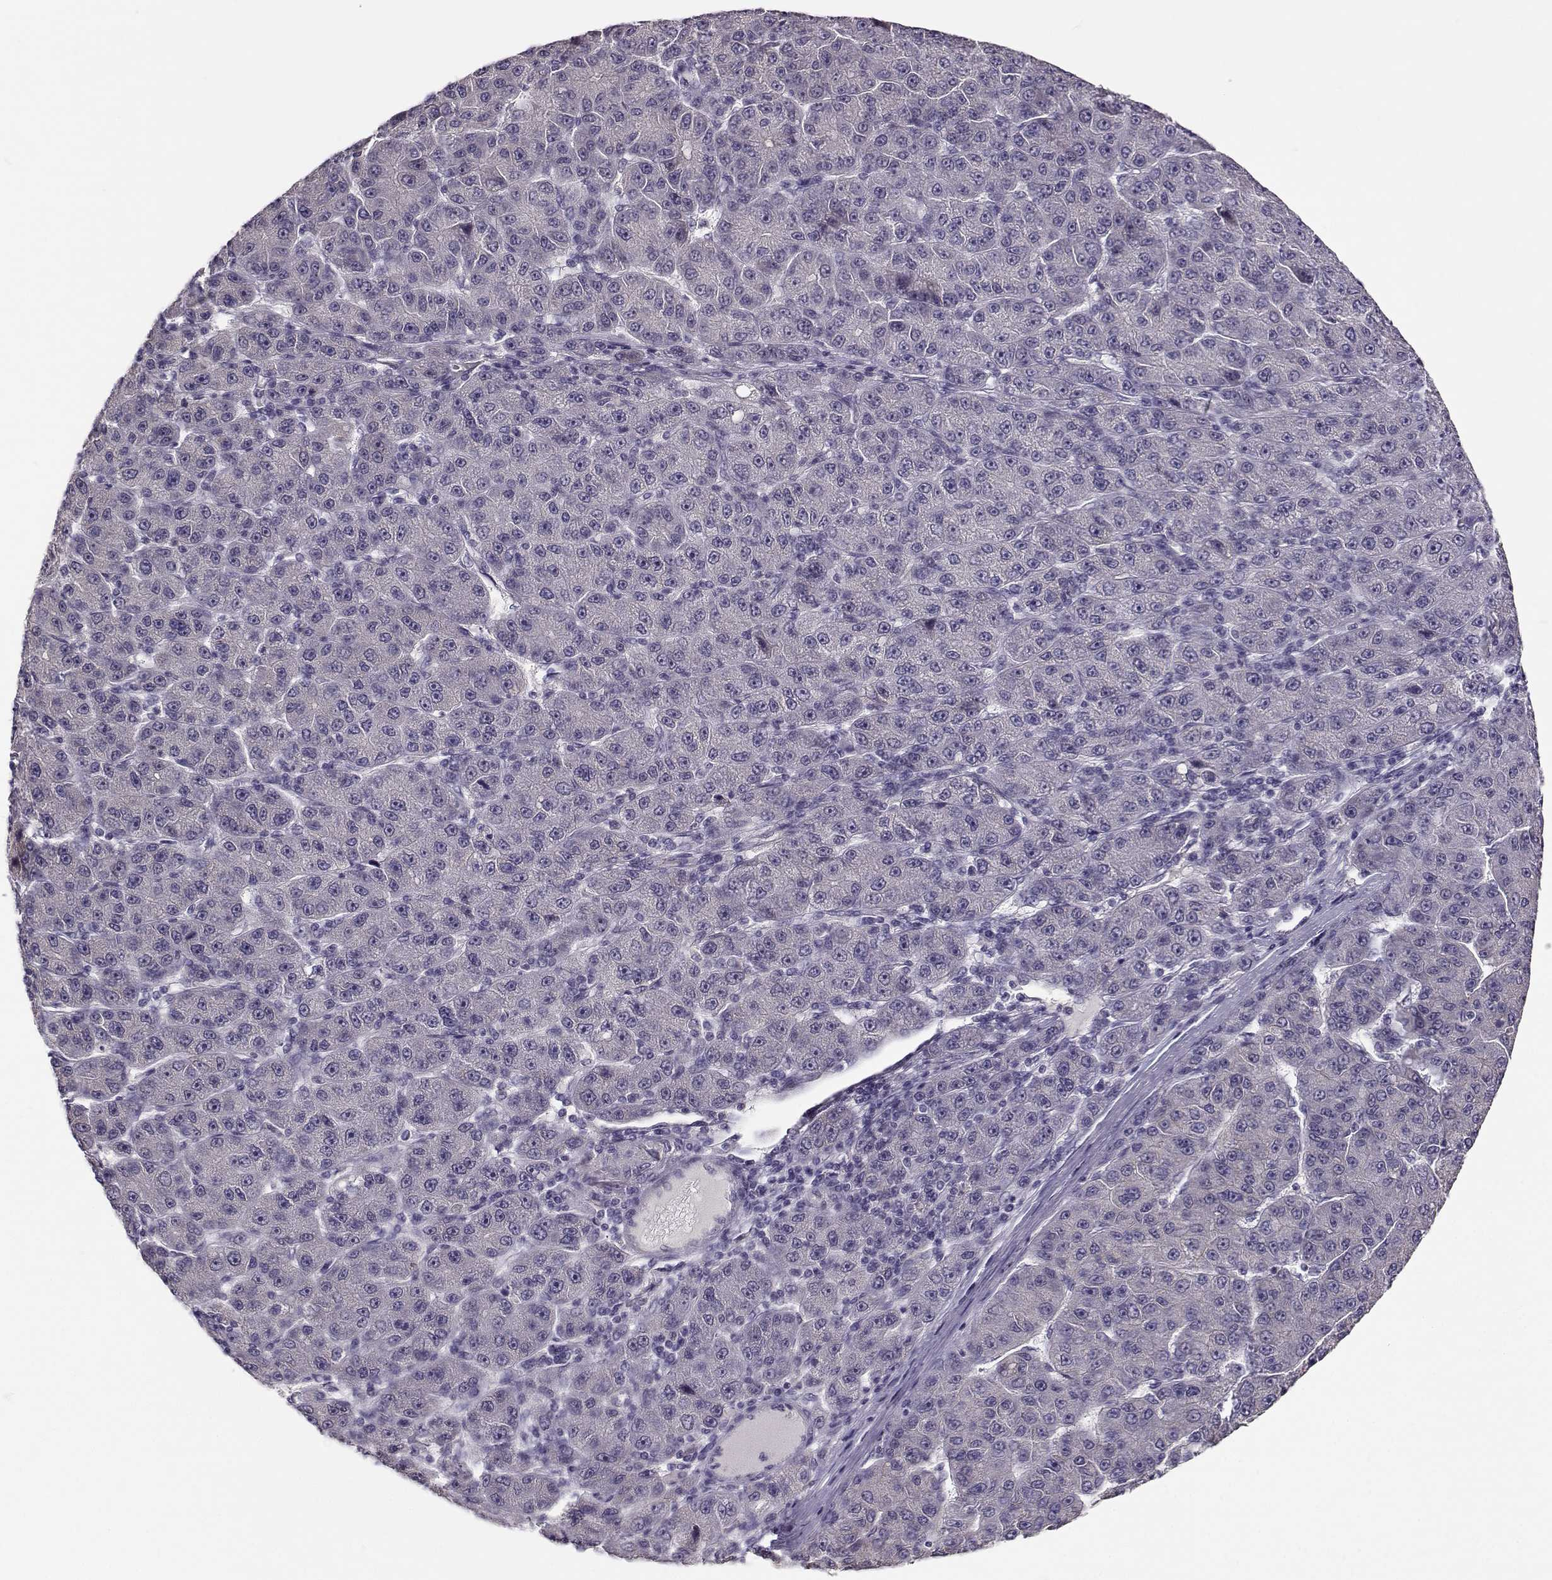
{"staining": {"intensity": "negative", "quantity": "none", "location": "none"}, "tissue": "liver cancer", "cell_type": "Tumor cells", "image_type": "cancer", "snomed": [{"axis": "morphology", "description": "Carcinoma, Hepatocellular, NOS"}, {"axis": "topography", "description": "Liver"}], "caption": "This is an IHC photomicrograph of human liver cancer (hepatocellular carcinoma). There is no positivity in tumor cells.", "gene": "TMEM145", "patient": {"sex": "male", "age": 67}}